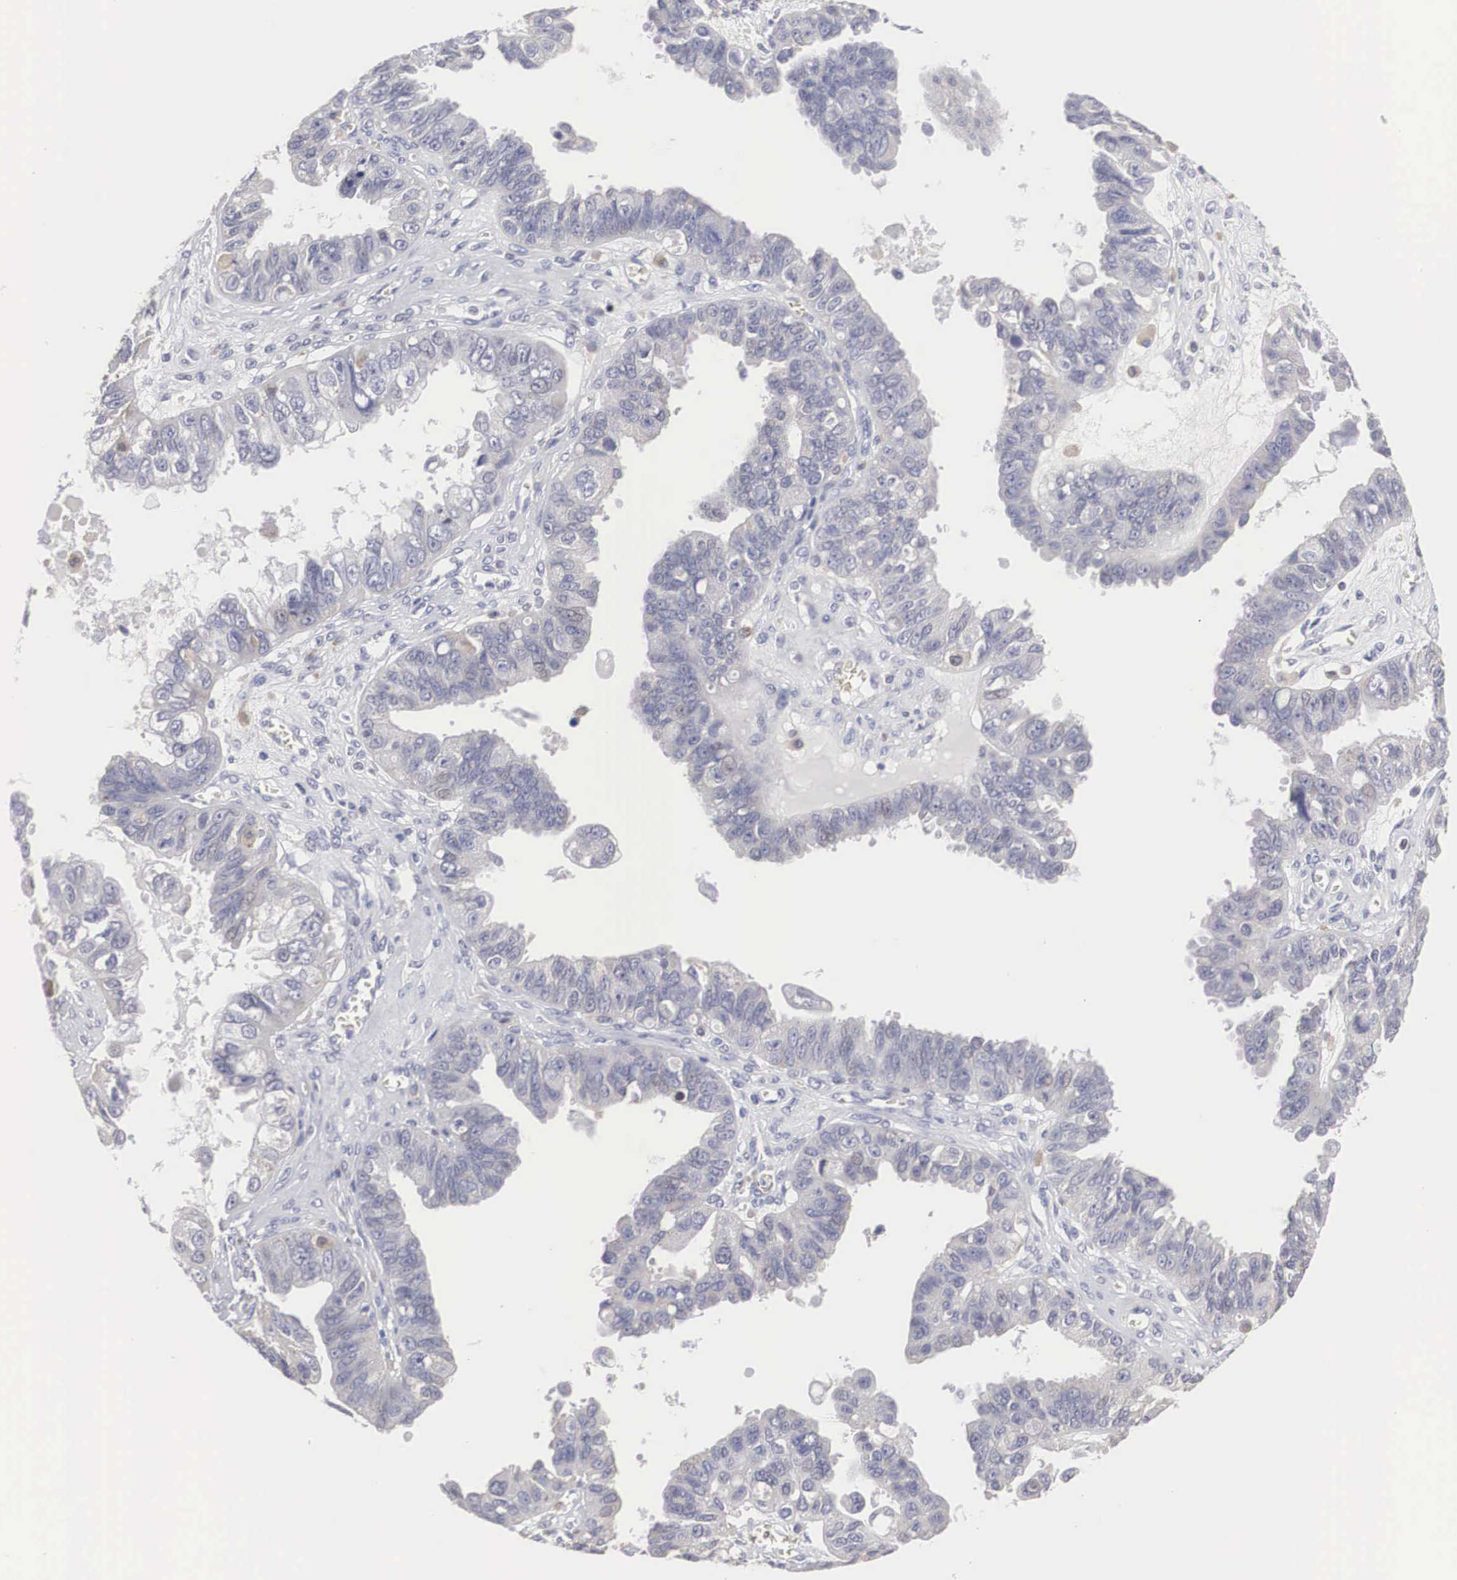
{"staining": {"intensity": "negative", "quantity": "none", "location": "none"}, "tissue": "ovarian cancer", "cell_type": "Tumor cells", "image_type": "cancer", "snomed": [{"axis": "morphology", "description": "Carcinoma, endometroid"}, {"axis": "topography", "description": "Ovary"}], "caption": "Ovarian cancer was stained to show a protein in brown. There is no significant staining in tumor cells.", "gene": "HMOX1", "patient": {"sex": "female", "age": 85}}